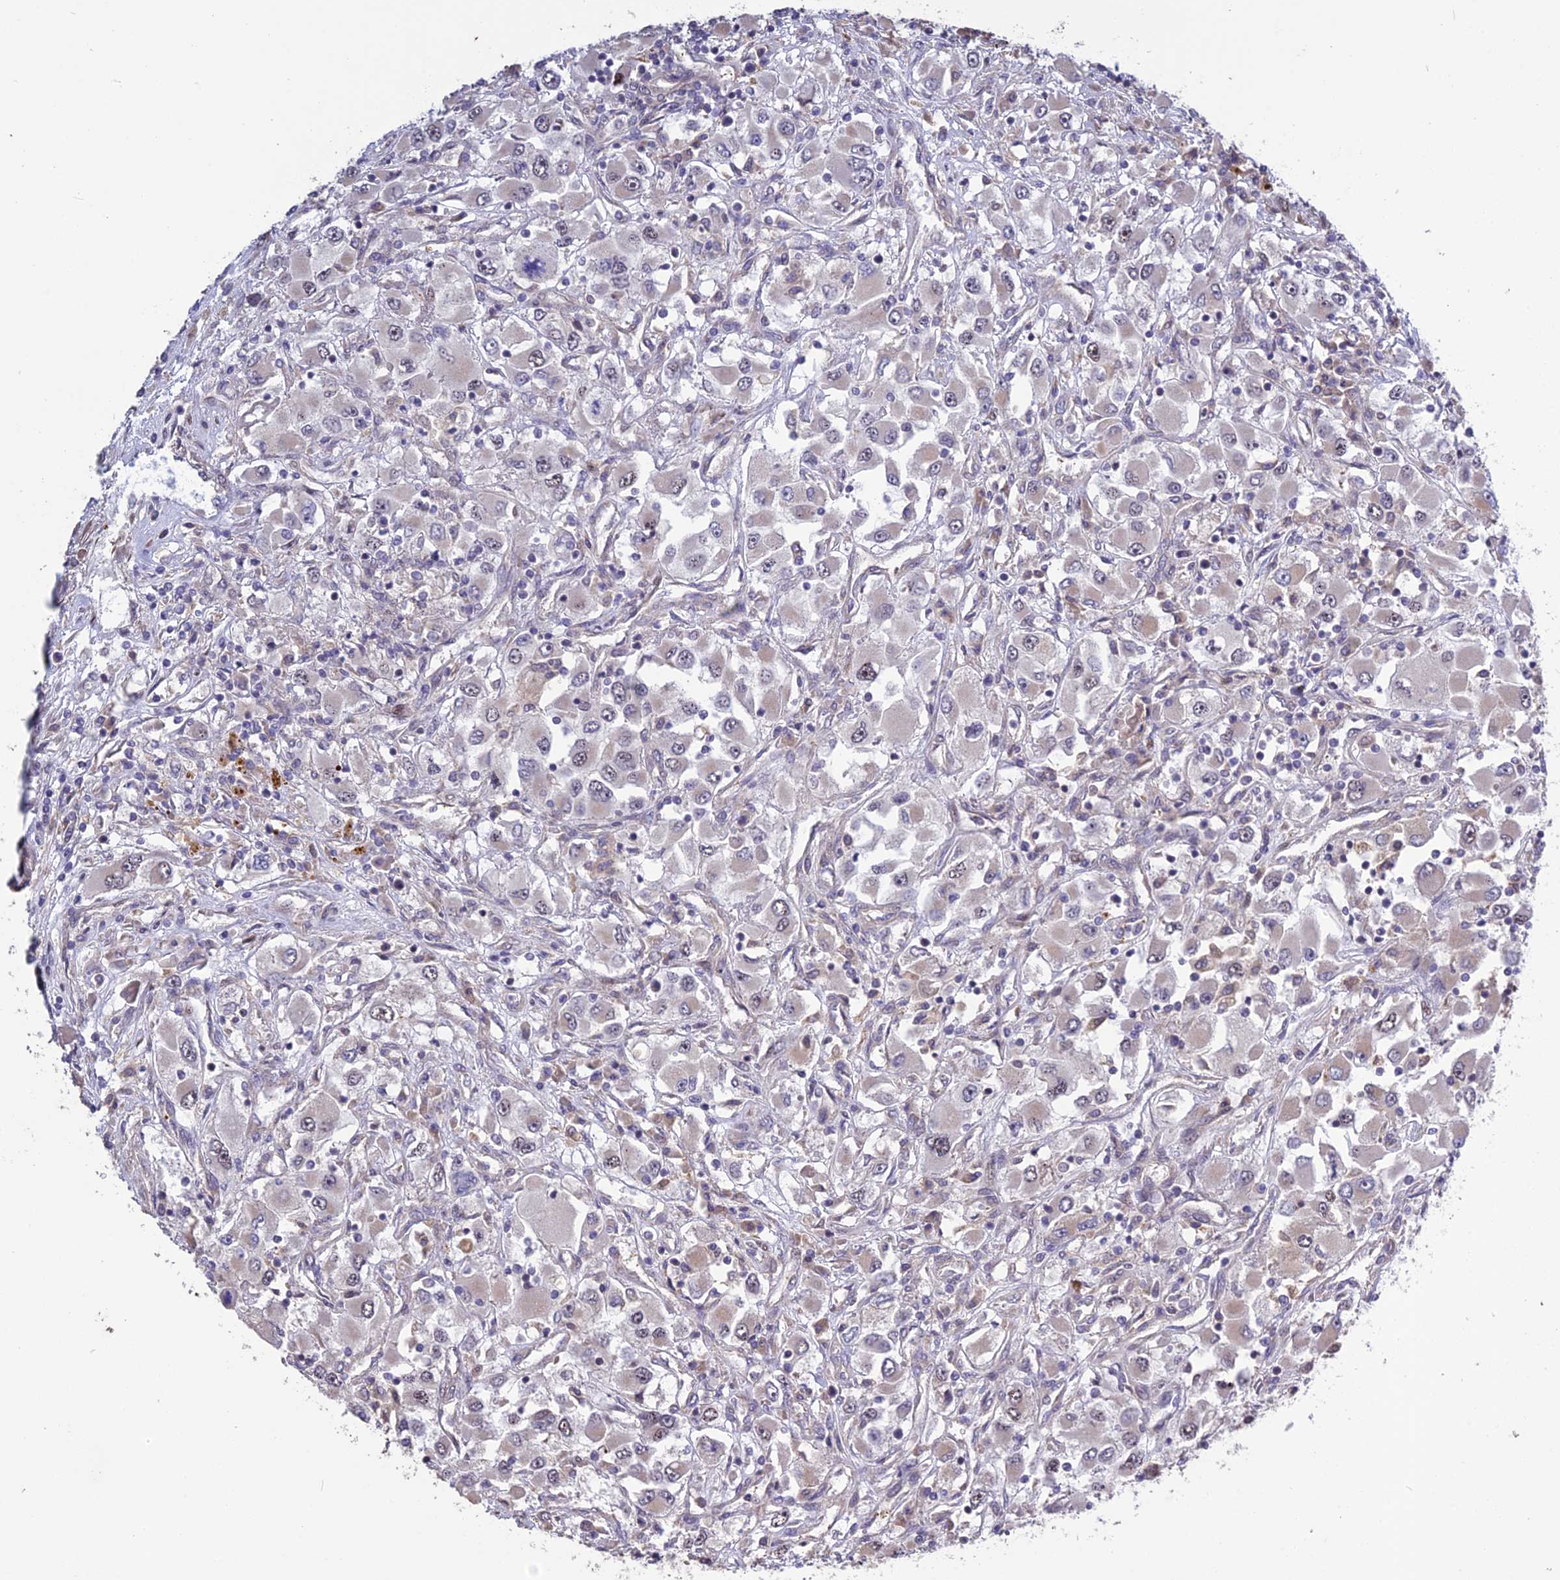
{"staining": {"intensity": "weak", "quantity": "<25%", "location": "cytoplasmic/membranous"}, "tissue": "renal cancer", "cell_type": "Tumor cells", "image_type": "cancer", "snomed": [{"axis": "morphology", "description": "Adenocarcinoma, NOS"}, {"axis": "topography", "description": "Kidney"}], "caption": "Renal cancer was stained to show a protein in brown. There is no significant positivity in tumor cells.", "gene": "SPG21", "patient": {"sex": "female", "age": 52}}